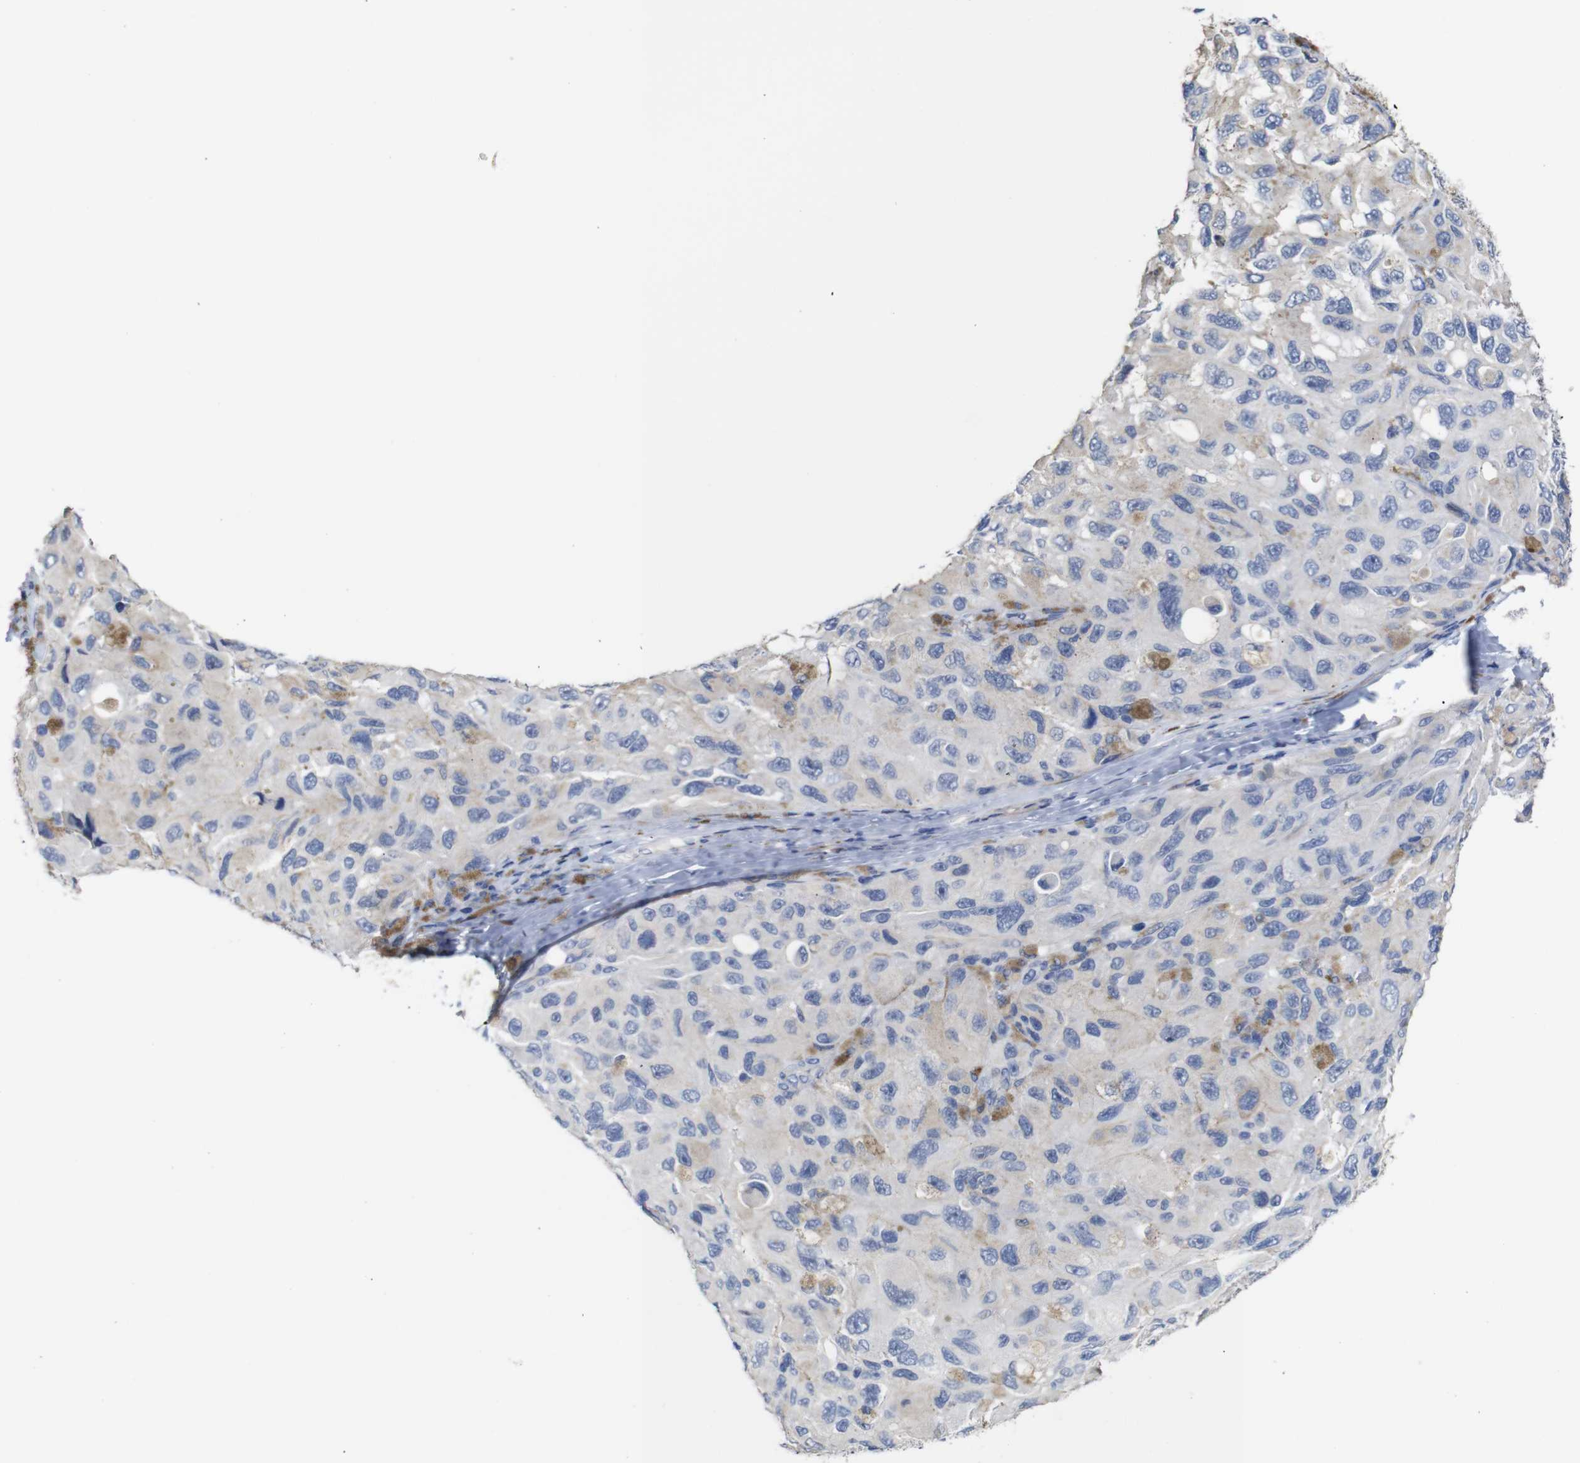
{"staining": {"intensity": "negative", "quantity": "none", "location": "none"}, "tissue": "melanoma", "cell_type": "Tumor cells", "image_type": "cancer", "snomed": [{"axis": "morphology", "description": "Malignant melanoma, NOS"}, {"axis": "topography", "description": "Skin"}], "caption": "DAB (3,3'-diaminobenzidine) immunohistochemical staining of malignant melanoma demonstrates no significant expression in tumor cells.", "gene": "TCEAL9", "patient": {"sex": "female", "age": 73}}